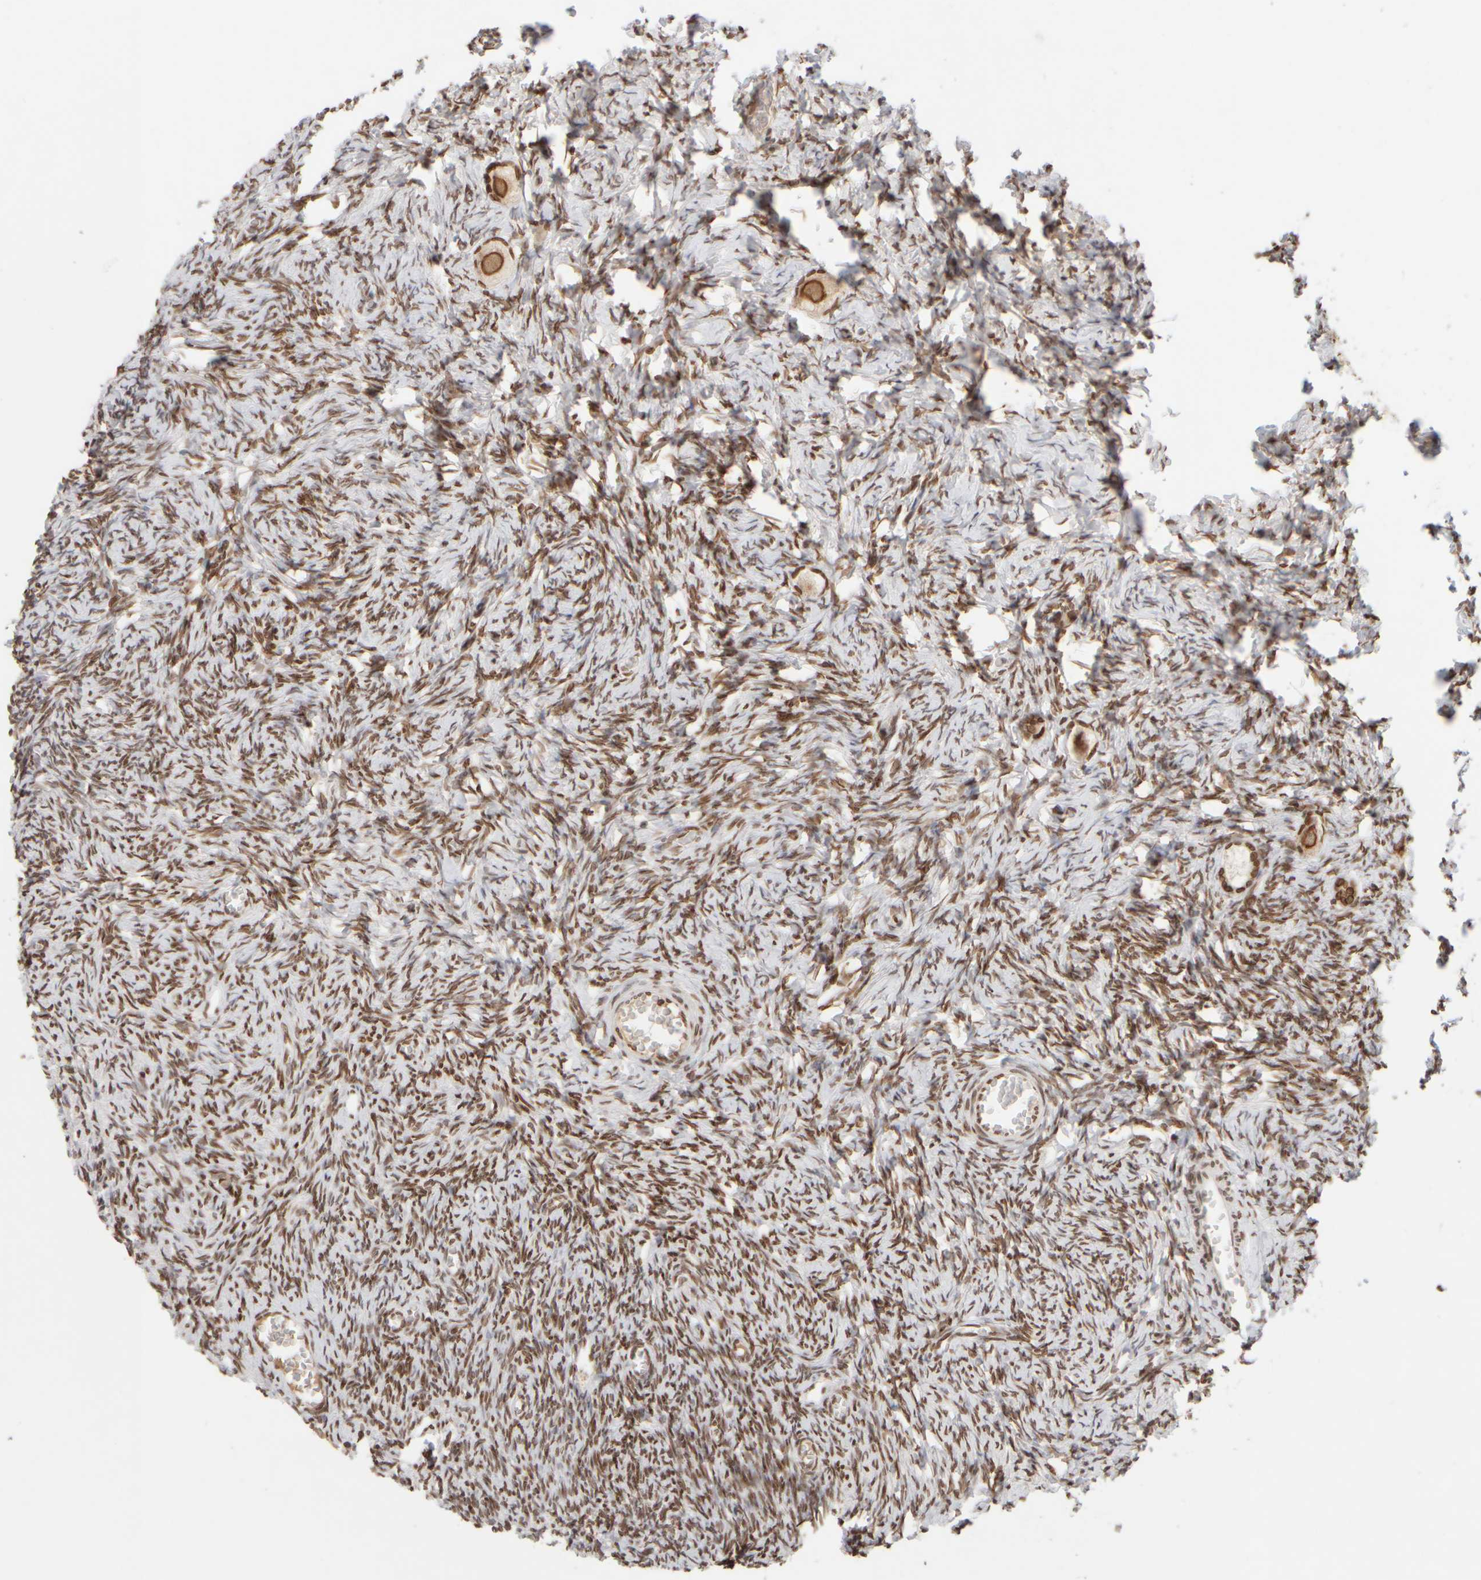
{"staining": {"intensity": "strong", "quantity": ">75%", "location": "cytoplasmic/membranous,nuclear"}, "tissue": "ovary", "cell_type": "Follicle cells", "image_type": "normal", "snomed": [{"axis": "morphology", "description": "Normal tissue, NOS"}, {"axis": "topography", "description": "Ovary"}], "caption": "Immunohistochemistry (IHC) histopathology image of unremarkable ovary: ovary stained using immunohistochemistry displays high levels of strong protein expression localized specifically in the cytoplasmic/membranous,nuclear of follicle cells, appearing as a cytoplasmic/membranous,nuclear brown color.", "gene": "ZC3HC1", "patient": {"sex": "female", "age": 27}}